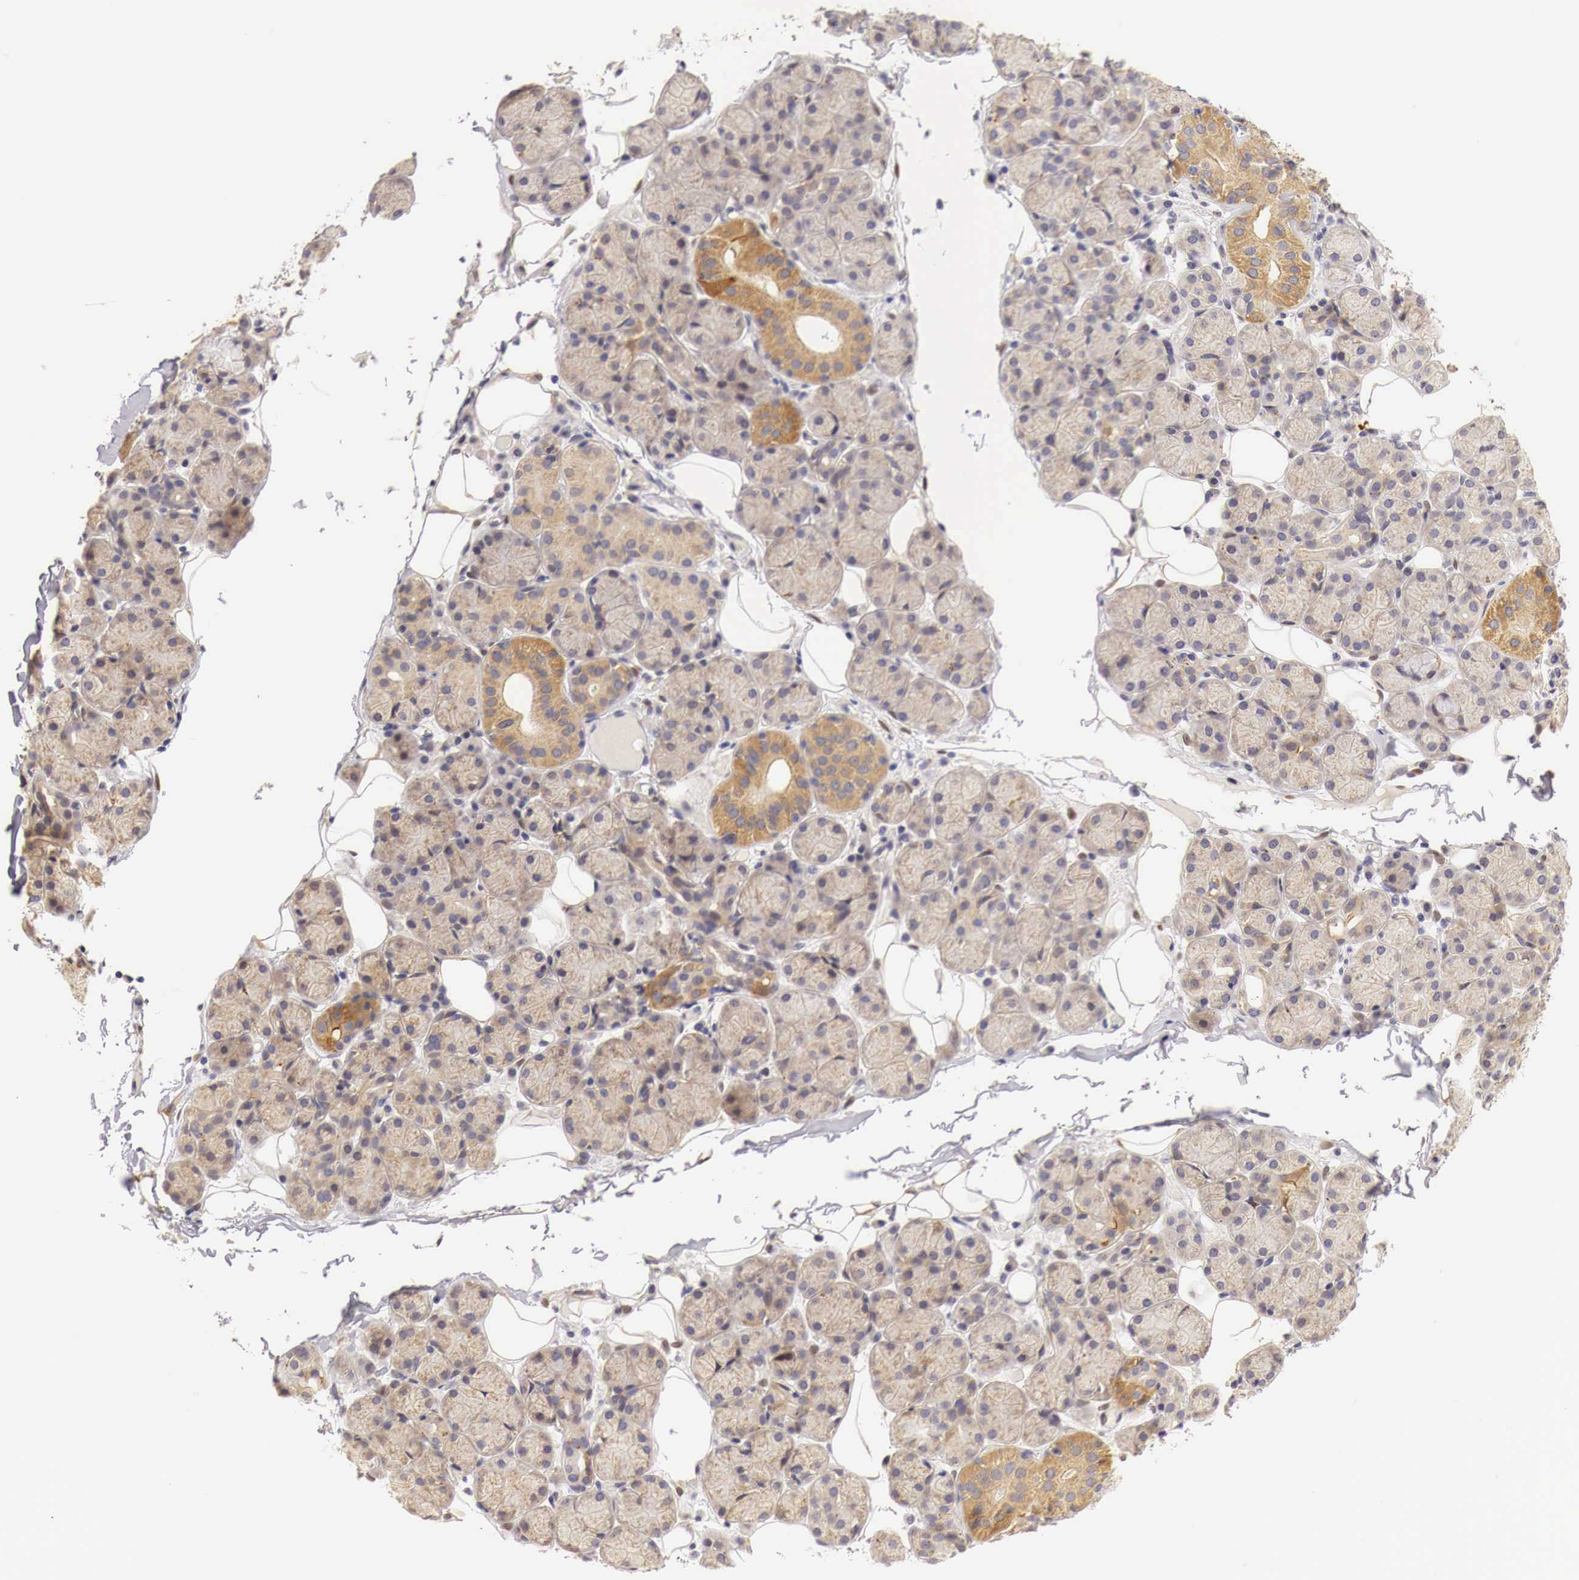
{"staining": {"intensity": "moderate", "quantity": ">75%", "location": "cytoplasmic/membranous"}, "tissue": "salivary gland", "cell_type": "Glandular cells", "image_type": "normal", "snomed": [{"axis": "morphology", "description": "Normal tissue, NOS"}, {"axis": "topography", "description": "Salivary gland"}], "caption": "Protein staining shows moderate cytoplasmic/membranous positivity in approximately >75% of glandular cells in normal salivary gland.", "gene": "CASP3", "patient": {"sex": "male", "age": 54}}